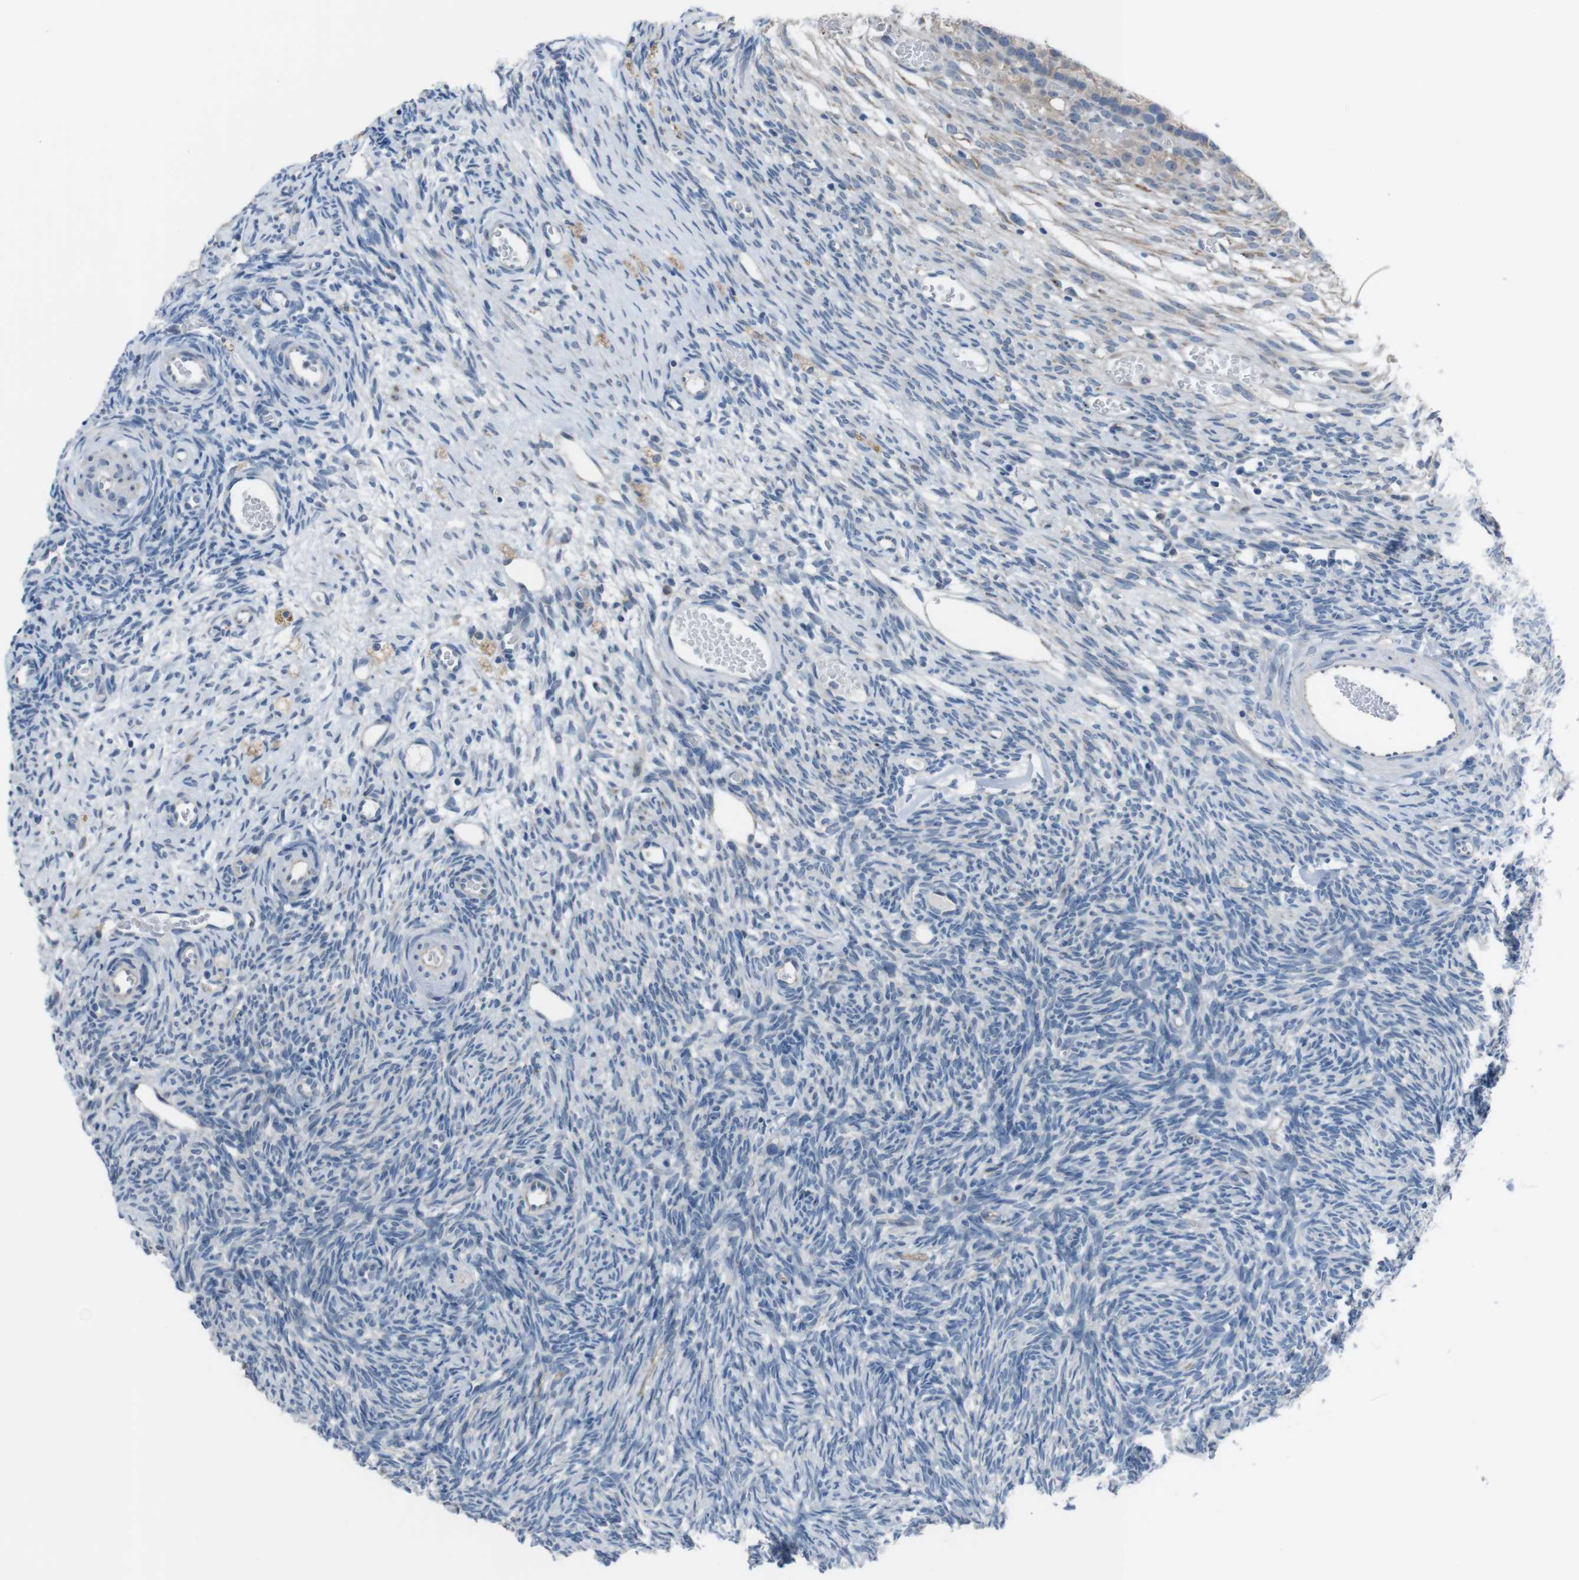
{"staining": {"intensity": "weak", "quantity": ">75%", "location": "cytoplasmic/membranous"}, "tissue": "ovary", "cell_type": "Follicle cells", "image_type": "normal", "snomed": [{"axis": "morphology", "description": "Normal tissue, NOS"}, {"axis": "topography", "description": "Ovary"}], "caption": "Brown immunohistochemical staining in benign human ovary demonstrates weak cytoplasmic/membranous expression in about >75% of follicle cells. (DAB IHC, brown staining for protein, blue staining for nuclei).", "gene": "CDH22", "patient": {"sex": "female", "age": 35}}